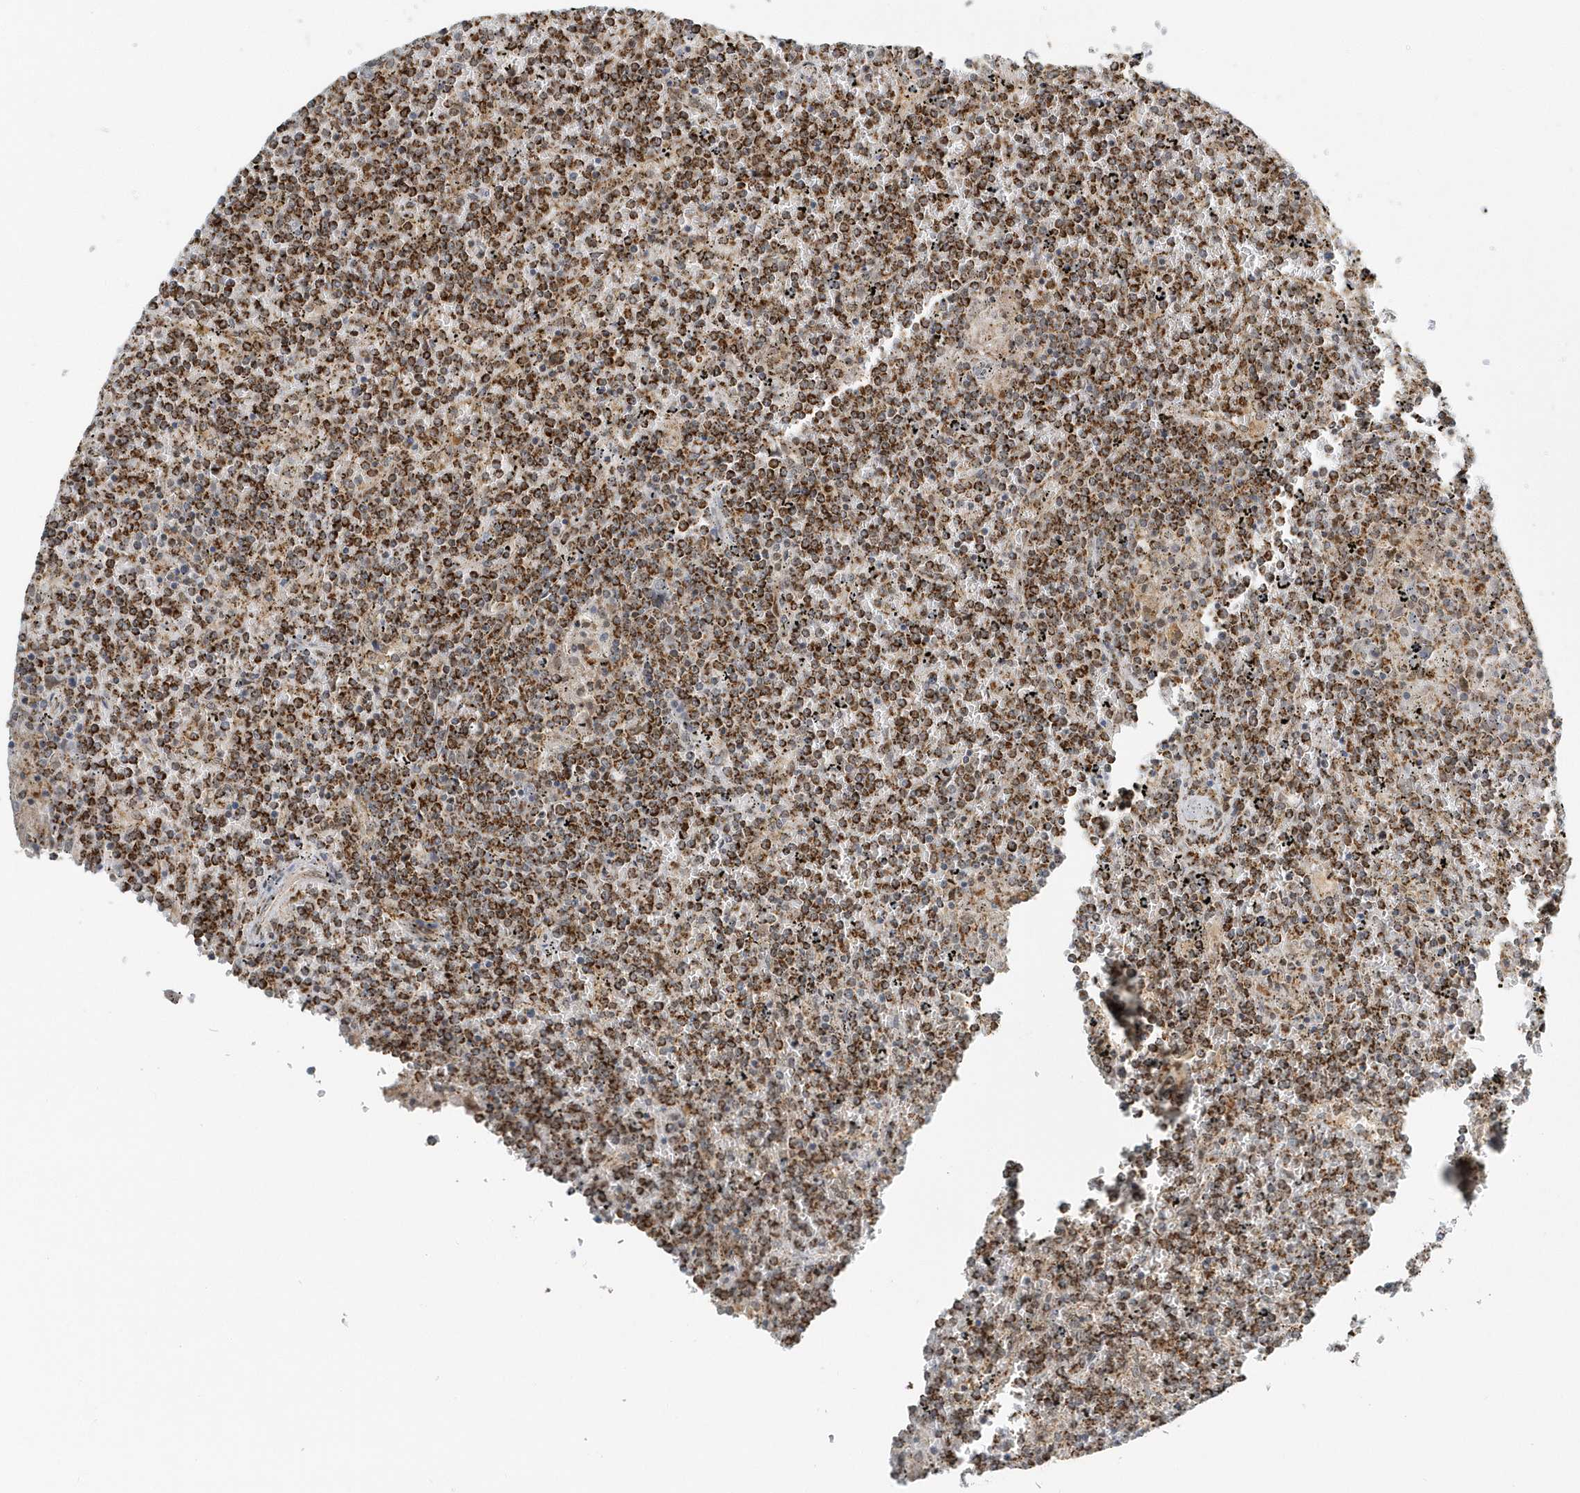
{"staining": {"intensity": "strong", "quantity": ">75%", "location": "cytoplasmic/membranous"}, "tissue": "lymphoma", "cell_type": "Tumor cells", "image_type": "cancer", "snomed": [{"axis": "morphology", "description": "Malignant lymphoma, non-Hodgkin's type, Low grade"}, {"axis": "topography", "description": "Spleen"}], "caption": "Immunohistochemical staining of human malignant lymphoma, non-Hodgkin's type (low-grade) demonstrates strong cytoplasmic/membranous protein expression in approximately >75% of tumor cells.", "gene": "PSMD6", "patient": {"sex": "female", "age": 19}}